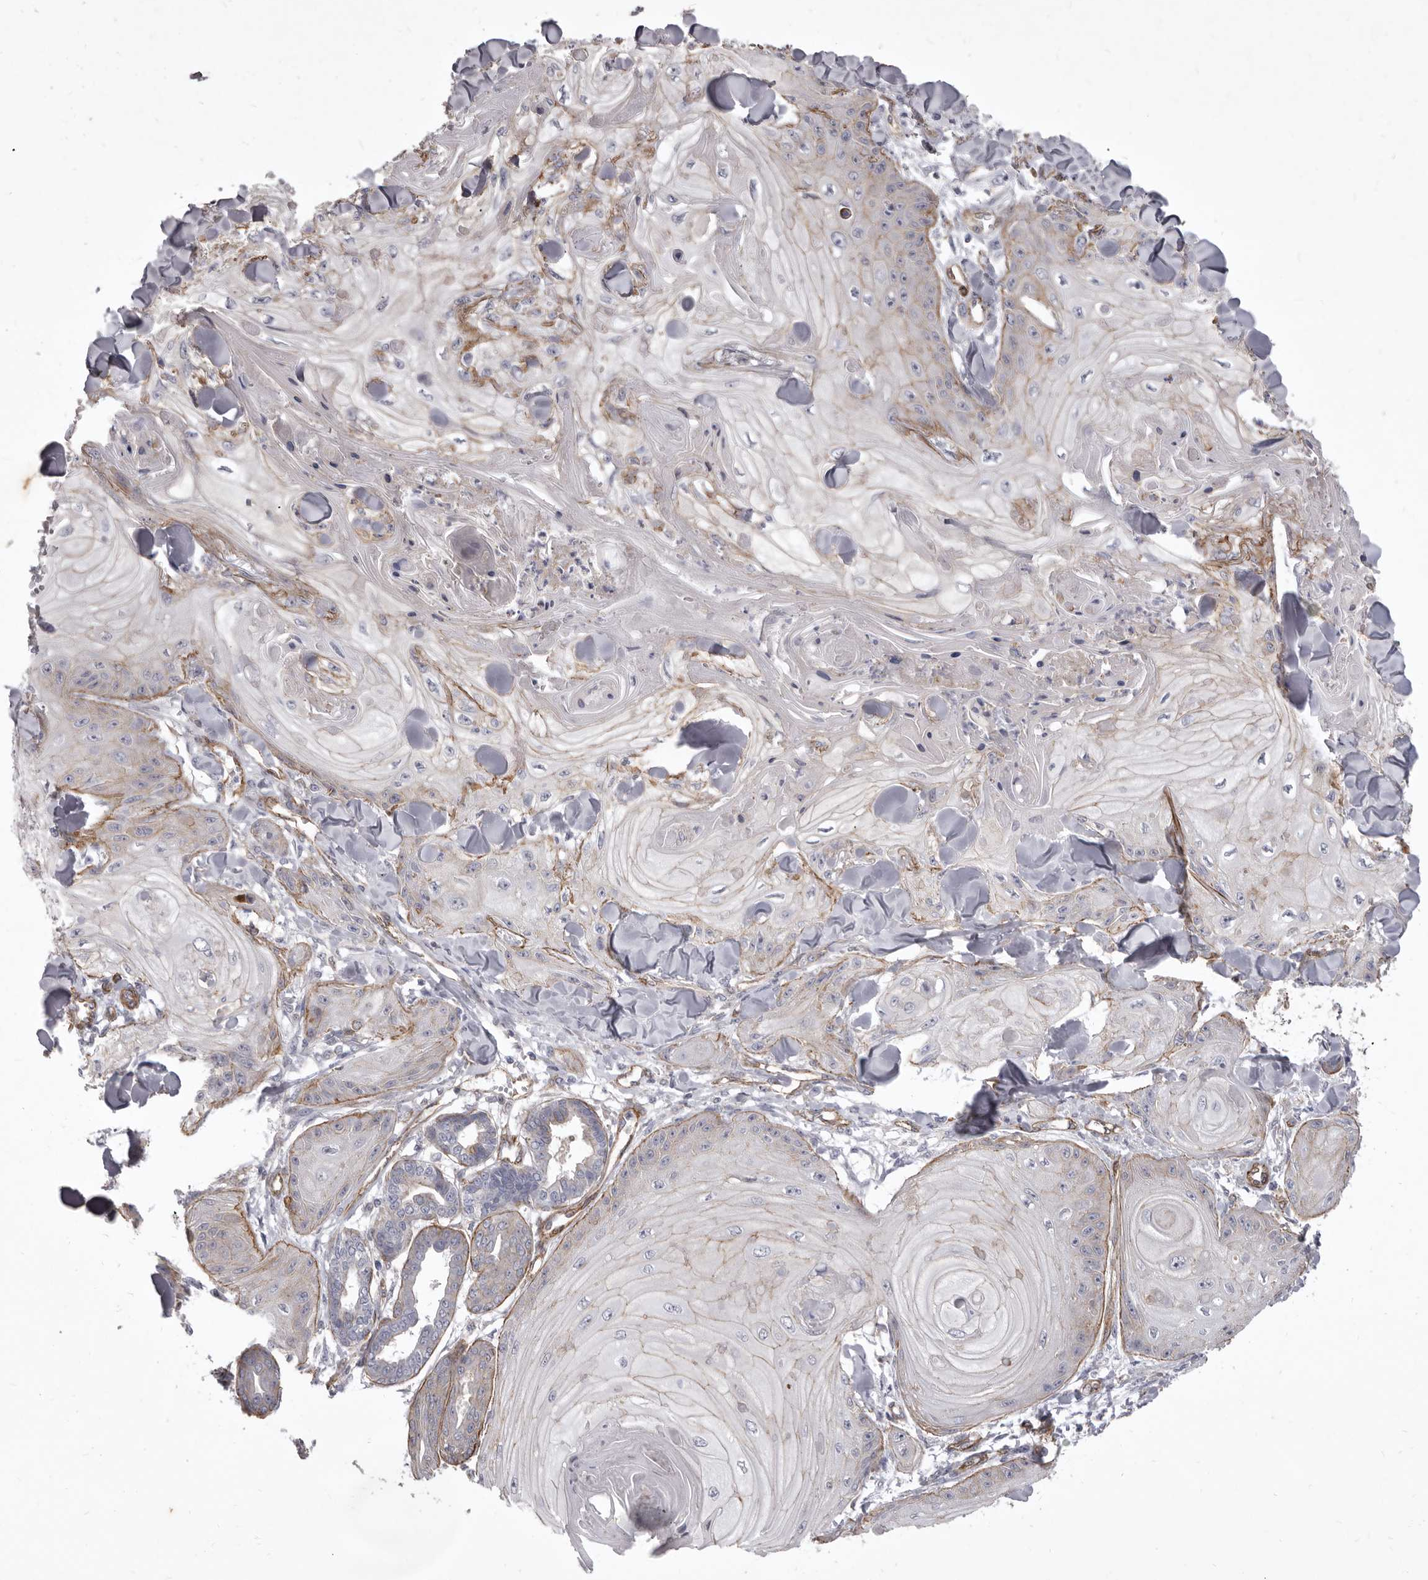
{"staining": {"intensity": "weak", "quantity": "<25%", "location": "cytoplasmic/membranous"}, "tissue": "skin cancer", "cell_type": "Tumor cells", "image_type": "cancer", "snomed": [{"axis": "morphology", "description": "Squamous cell carcinoma, NOS"}, {"axis": "topography", "description": "Skin"}], "caption": "IHC histopathology image of skin cancer stained for a protein (brown), which reveals no staining in tumor cells.", "gene": "P2RX6", "patient": {"sex": "male", "age": 74}}